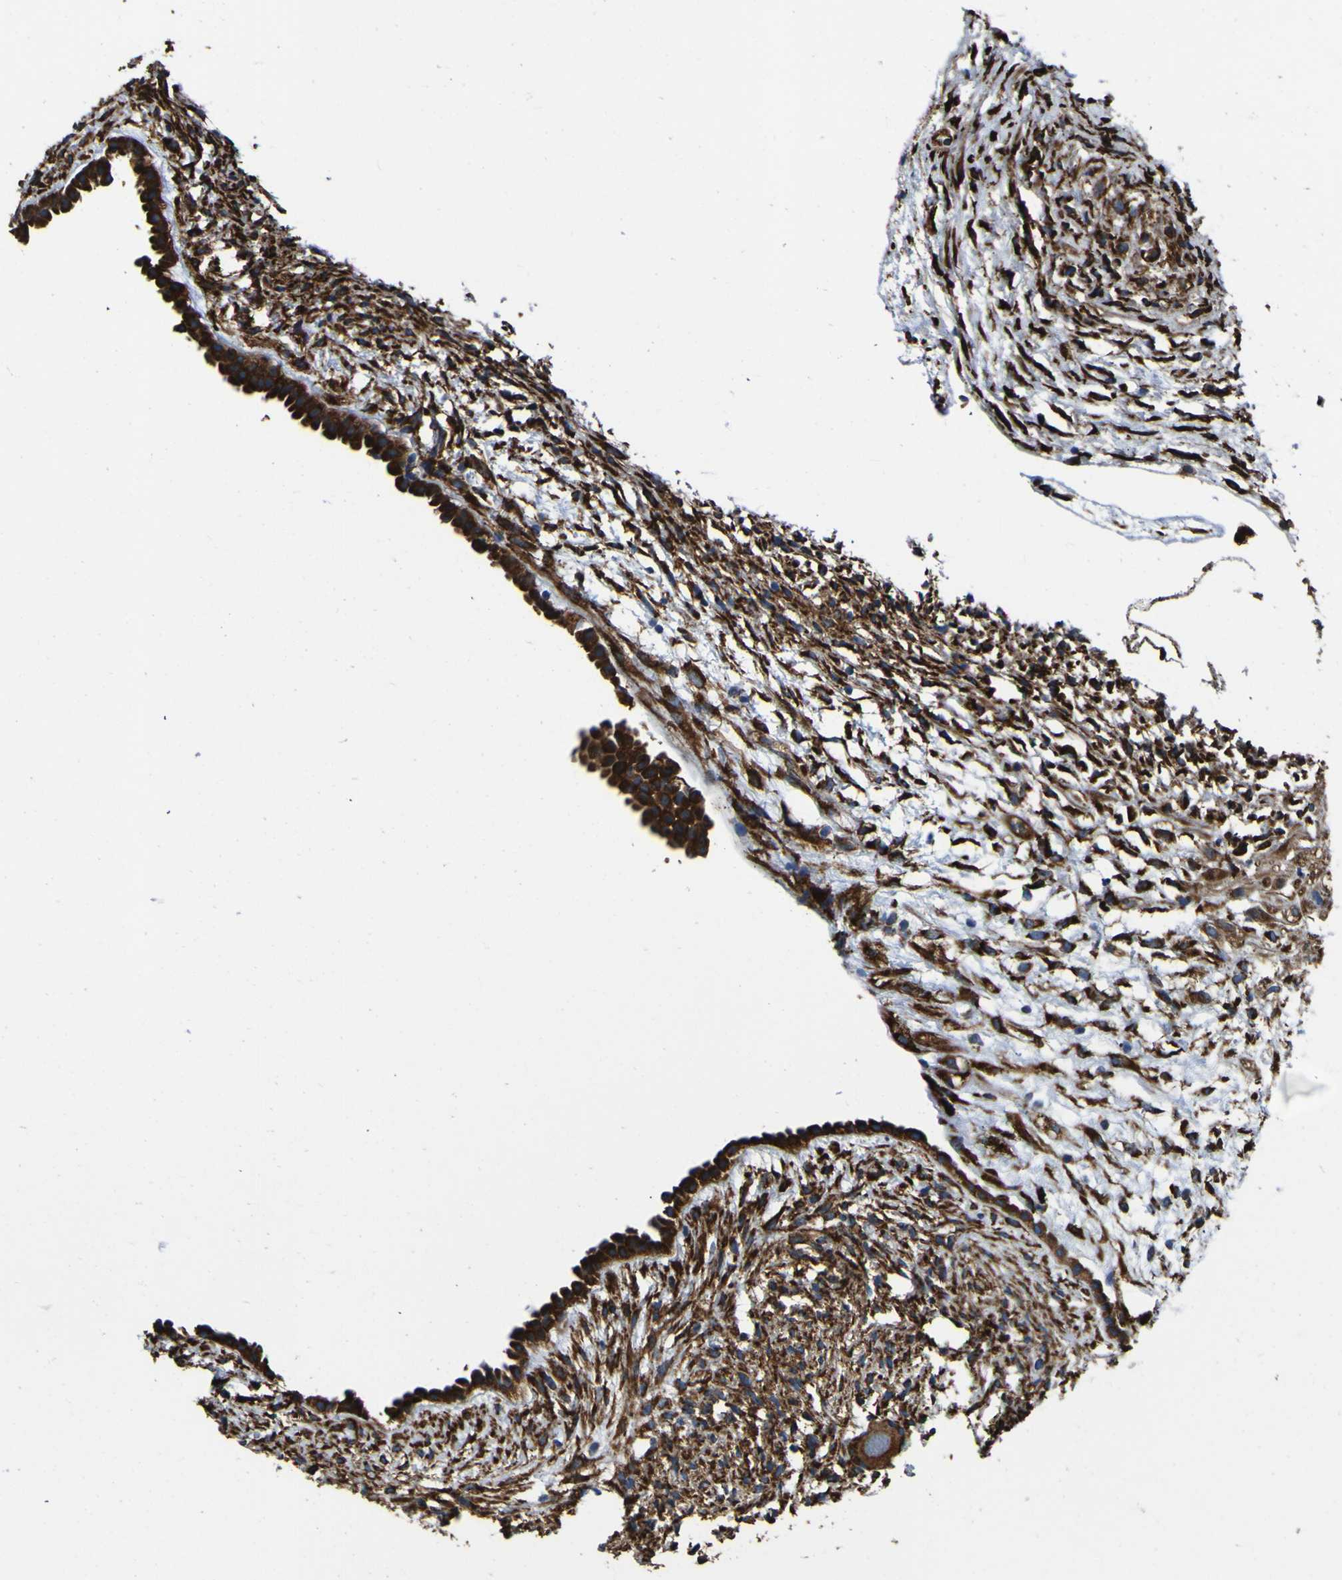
{"staining": {"intensity": "strong", "quantity": ">75%", "location": "cytoplasmic/membranous"}, "tissue": "ovary", "cell_type": "Follicle cells", "image_type": "normal", "snomed": [{"axis": "morphology", "description": "Normal tissue, NOS"}, {"axis": "morphology", "description": "Cyst, NOS"}, {"axis": "topography", "description": "Ovary"}], "caption": "This micrograph shows IHC staining of unremarkable human ovary, with high strong cytoplasmic/membranous expression in about >75% of follicle cells.", "gene": "INPP5A", "patient": {"sex": "female", "age": 18}}